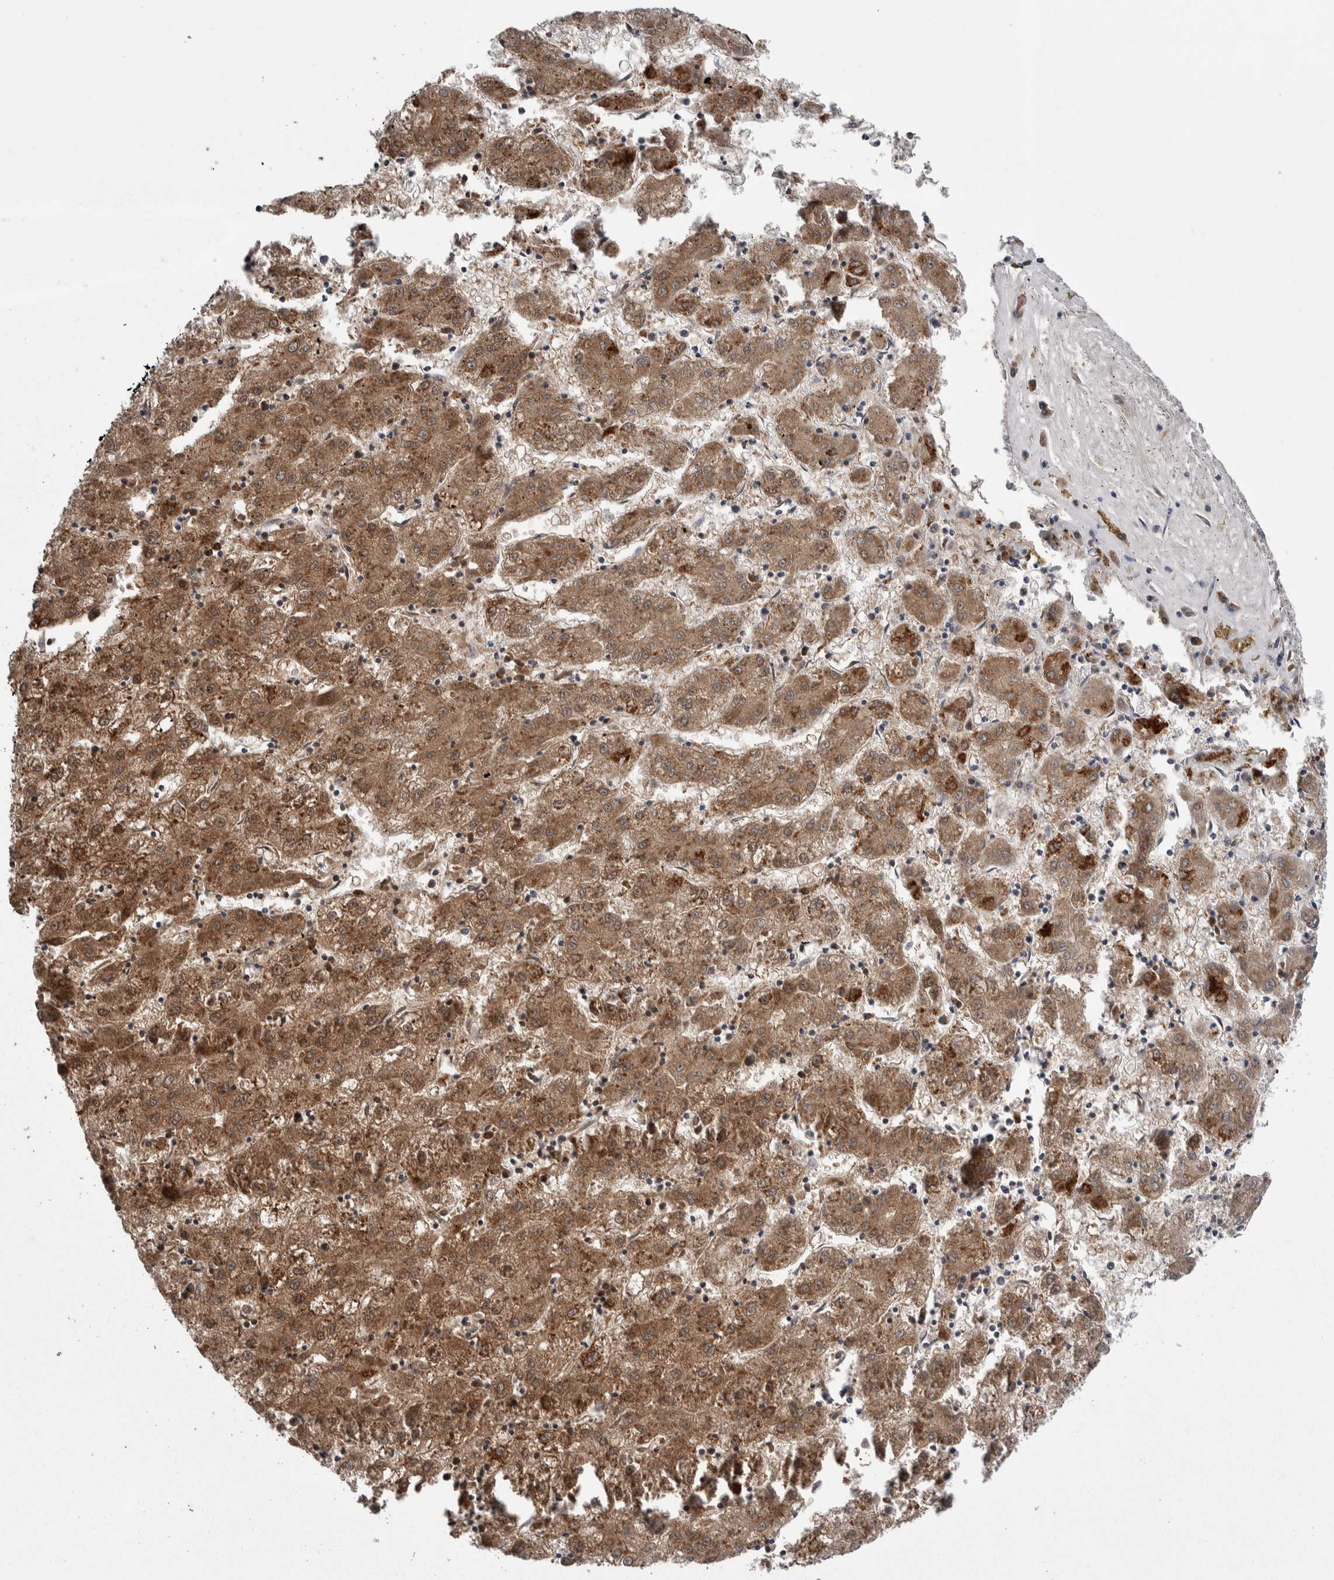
{"staining": {"intensity": "moderate", "quantity": ">75%", "location": "cytoplasmic/membranous"}, "tissue": "liver cancer", "cell_type": "Tumor cells", "image_type": "cancer", "snomed": [{"axis": "morphology", "description": "Carcinoma, Hepatocellular, NOS"}, {"axis": "topography", "description": "Liver"}], "caption": "The immunohistochemical stain labels moderate cytoplasmic/membranous positivity in tumor cells of liver hepatocellular carcinoma tissue.", "gene": "ETFA", "patient": {"sex": "male", "age": 72}}